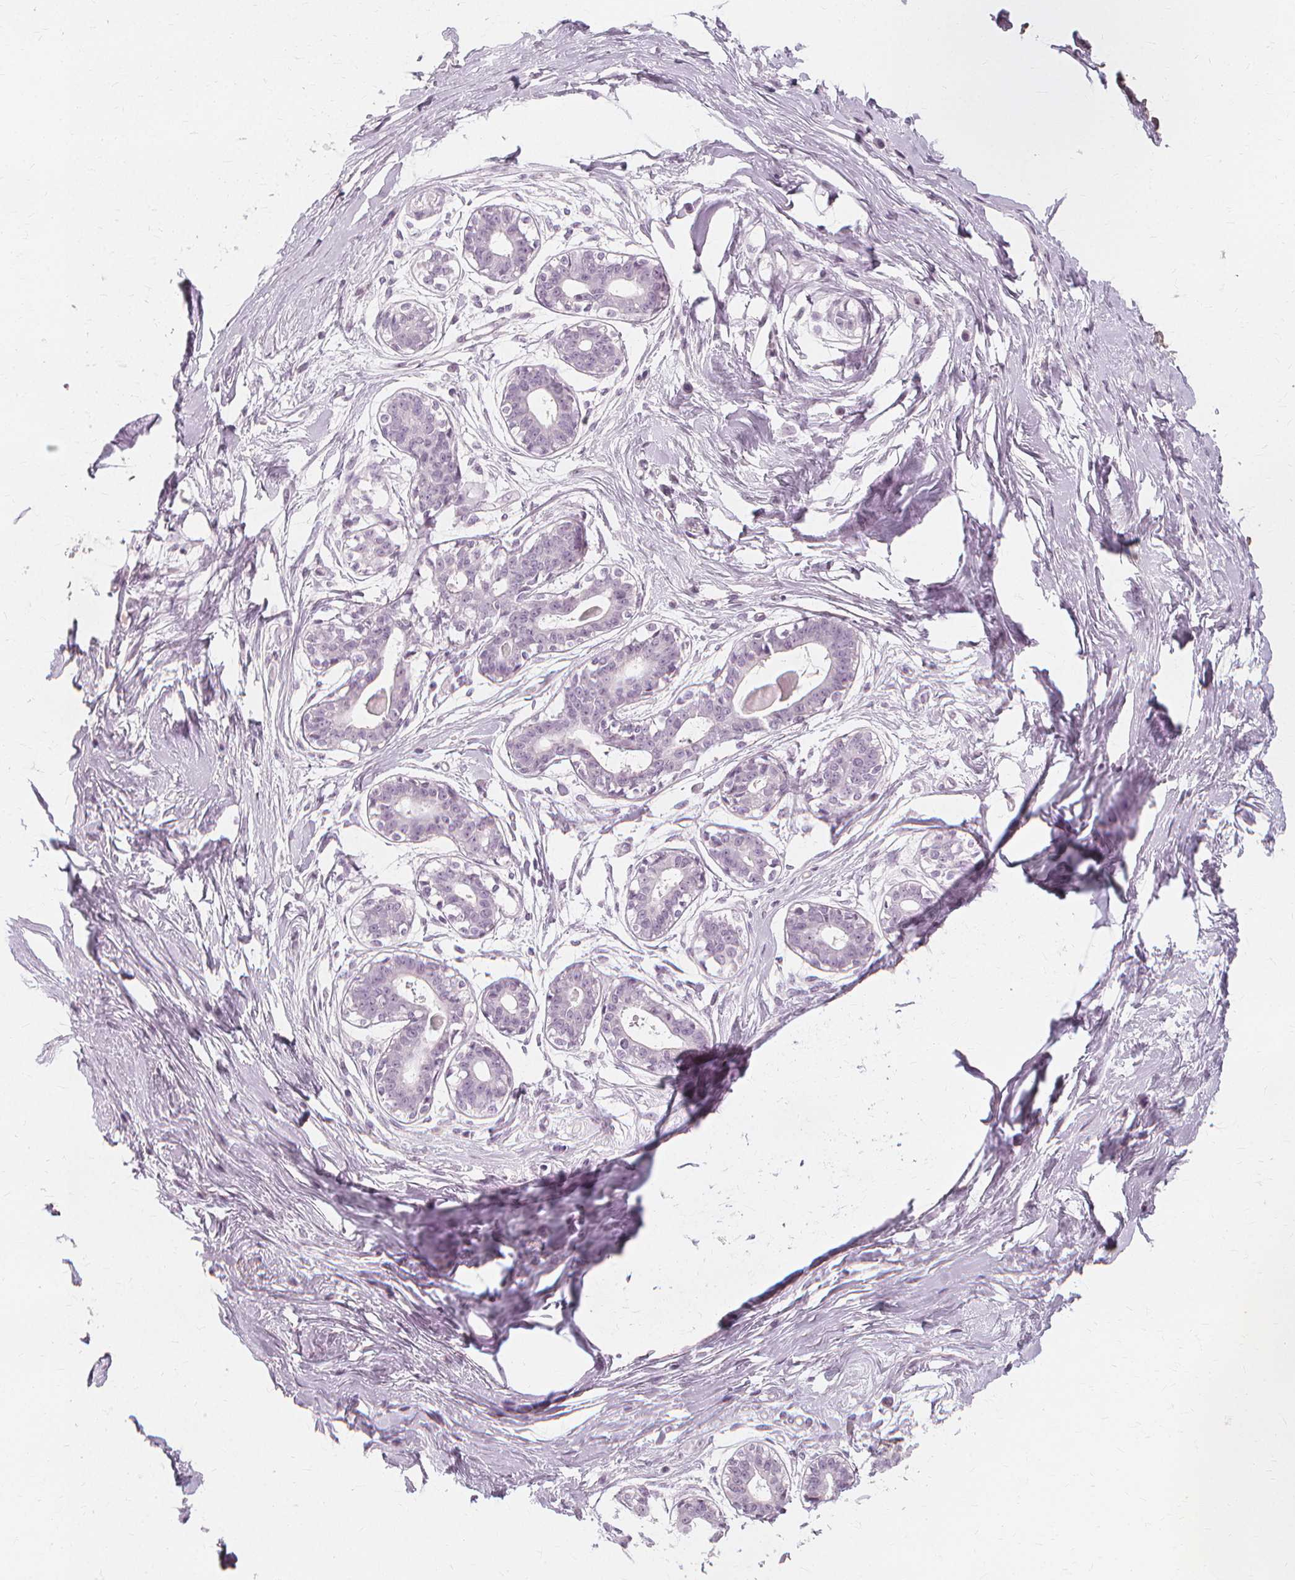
{"staining": {"intensity": "negative", "quantity": "none", "location": "none"}, "tissue": "breast", "cell_type": "Adipocytes", "image_type": "normal", "snomed": [{"axis": "morphology", "description": "Normal tissue, NOS"}, {"axis": "topography", "description": "Breast"}], "caption": "High magnification brightfield microscopy of unremarkable breast stained with DAB (brown) and counterstained with hematoxylin (blue): adipocytes show no significant positivity. (Brightfield microscopy of DAB (3,3'-diaminobenzidine) IHC at high magnification).", "gene": "NXPE1", "patient": {"sex": "female", "age": 45}}